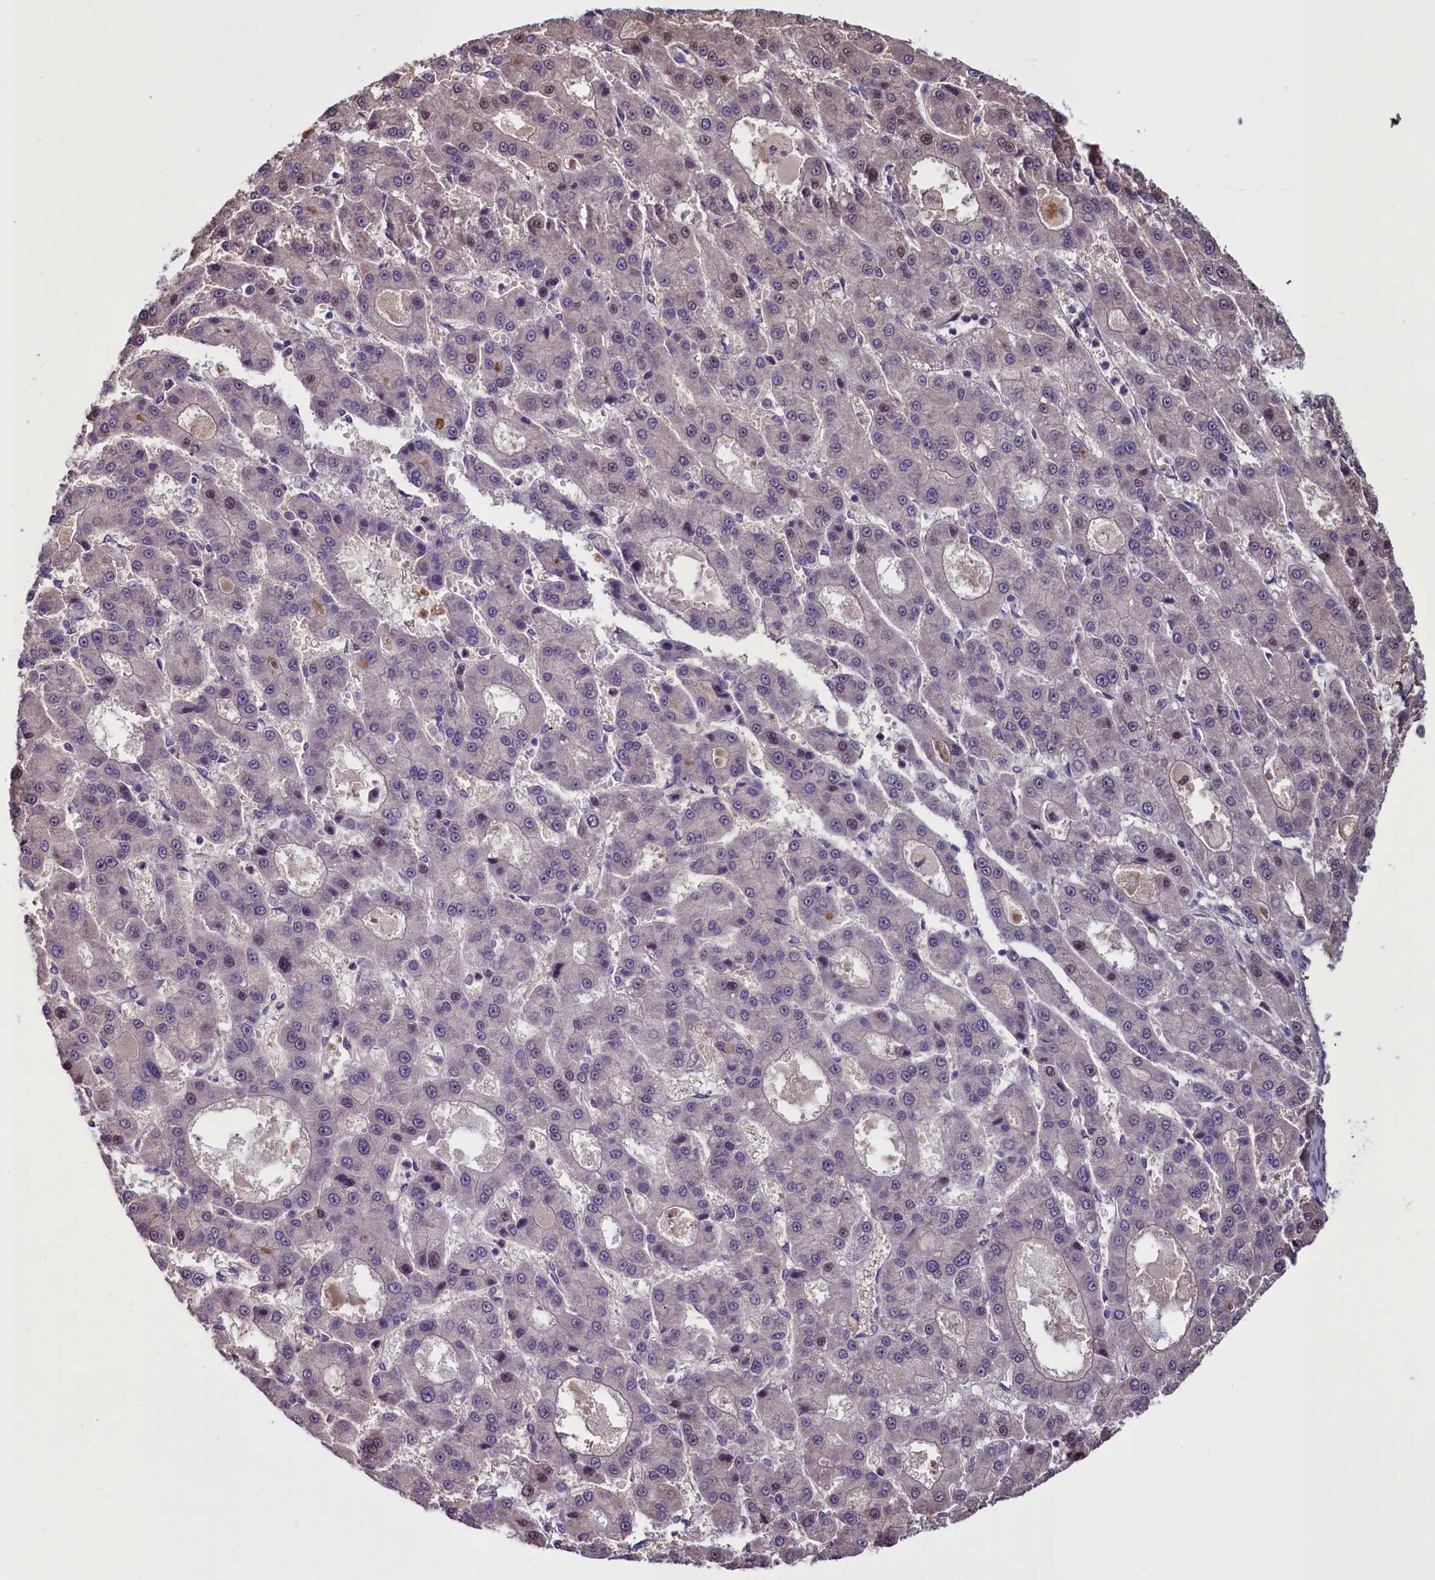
{"staining": {"intensity": "weak", "quantity": "<25%", "location": "nuclear"}, "tissue": "liver cancer", "cell_type": "Tumor cells", "image_type": "cancer", "snomed": [{"axis": "morphology", "description": "Carcinoma, Hepatocellular, NOS"}, {"axis": "topography", "description": "Liver"}], "caption": "Human liver cancer stained for a protein using immunohistochemistry reveals no positivity in tumor cells.", "gene": "PDILT", "patient": {"sex": "male", "age": 70}}